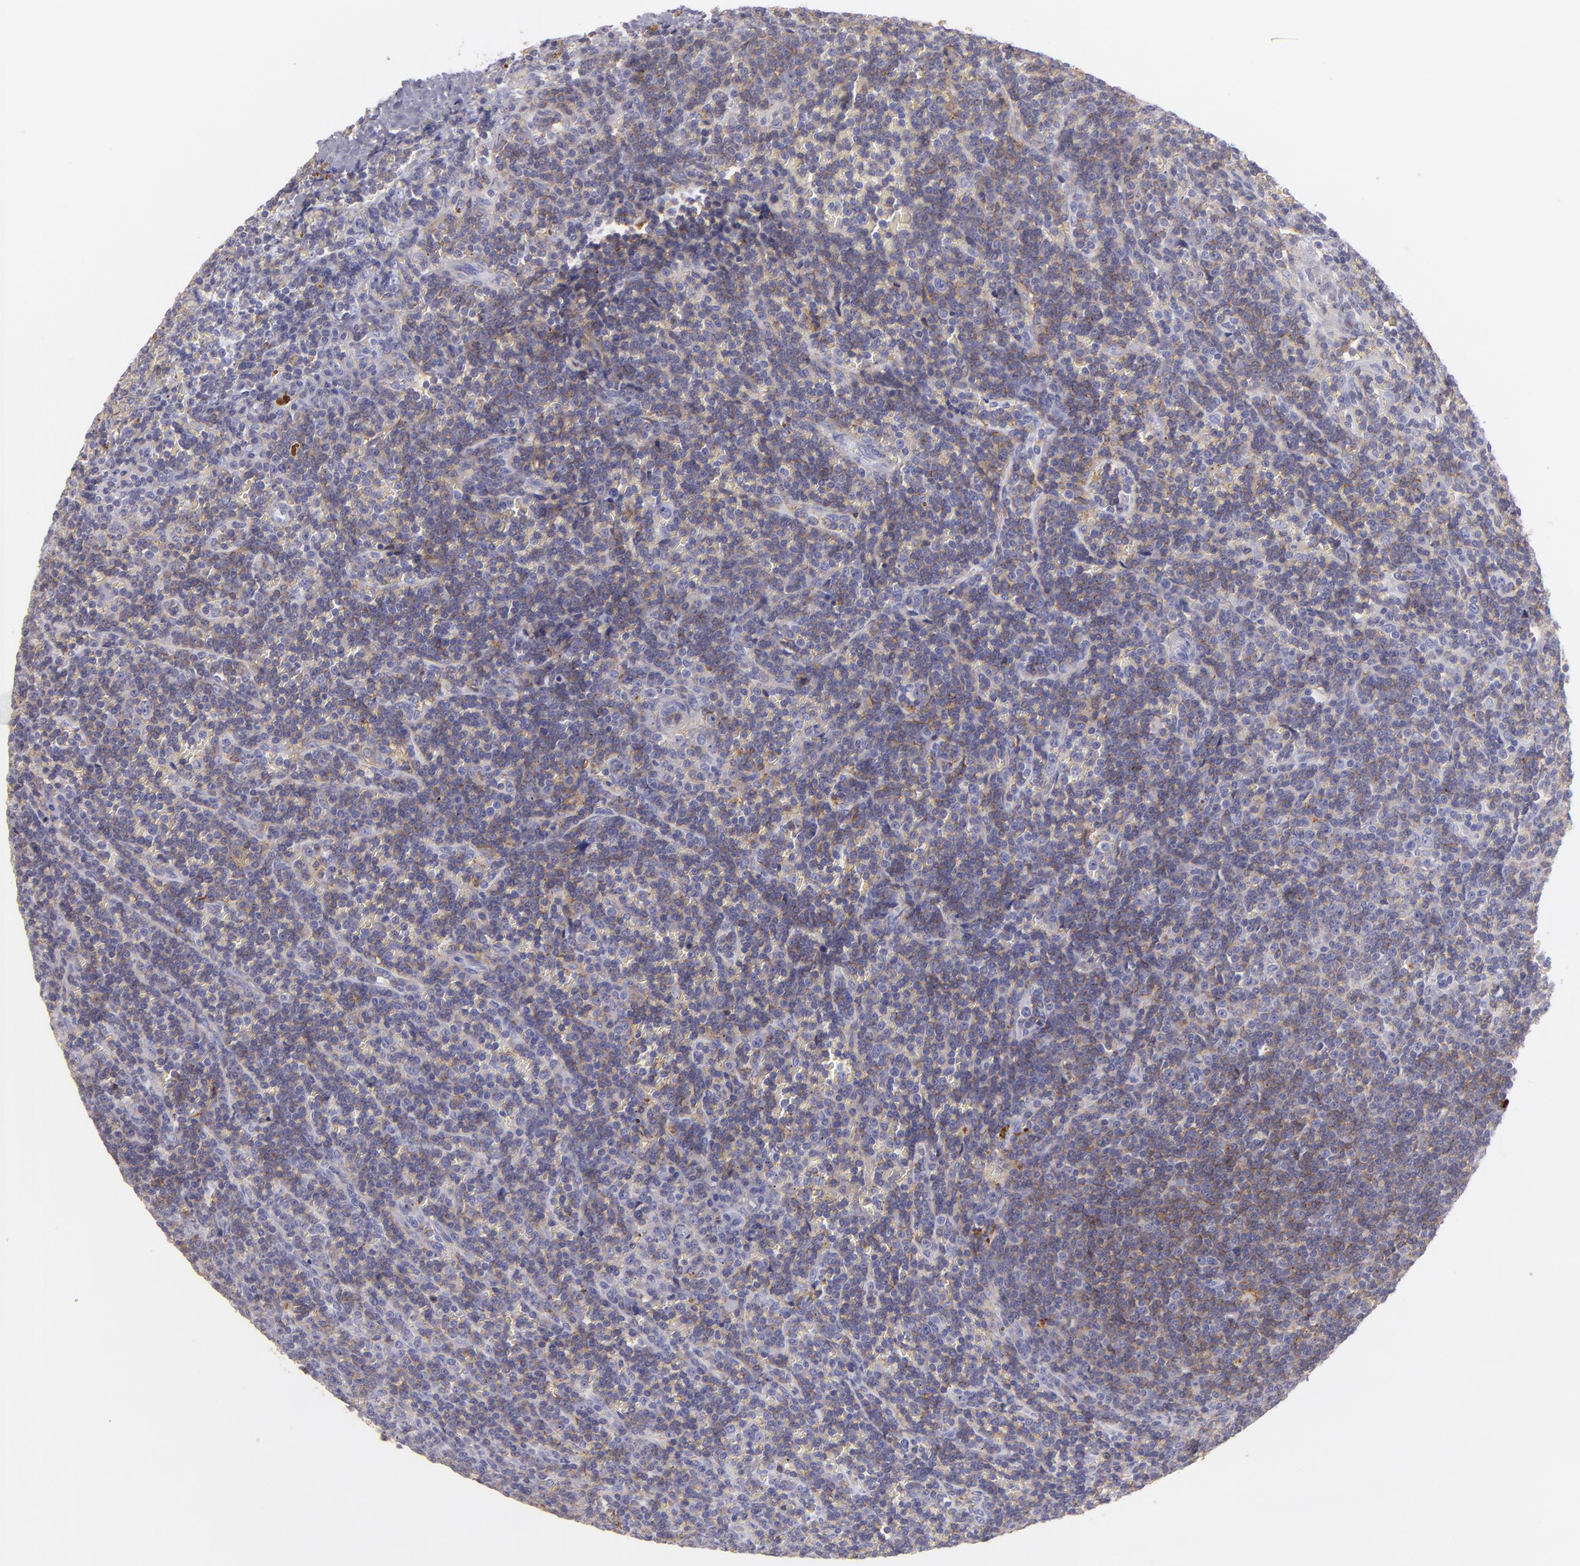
{"staining": {"intensity": "weak", "quantity": "25%-75%", "location": "cytoplasmic/membranous"}, "tissue": "lymphoma", "cell_type": "Tumor cells", "image_type": "cancer", "snomed": [{"axis": "morphology", "description": "Malignant lymphoma, non-Hodgkin's type, Low grade"}, {"axis": "topography", "description": "Spleen"}], "caption": "Human lymphoma stained with a brown dye demonstrates weak cytoplasmic/membranous positive expression in about 25%-75% of tumor cells.", "gene": "CD82", "patient": {"sex": "male", "age": 80}}